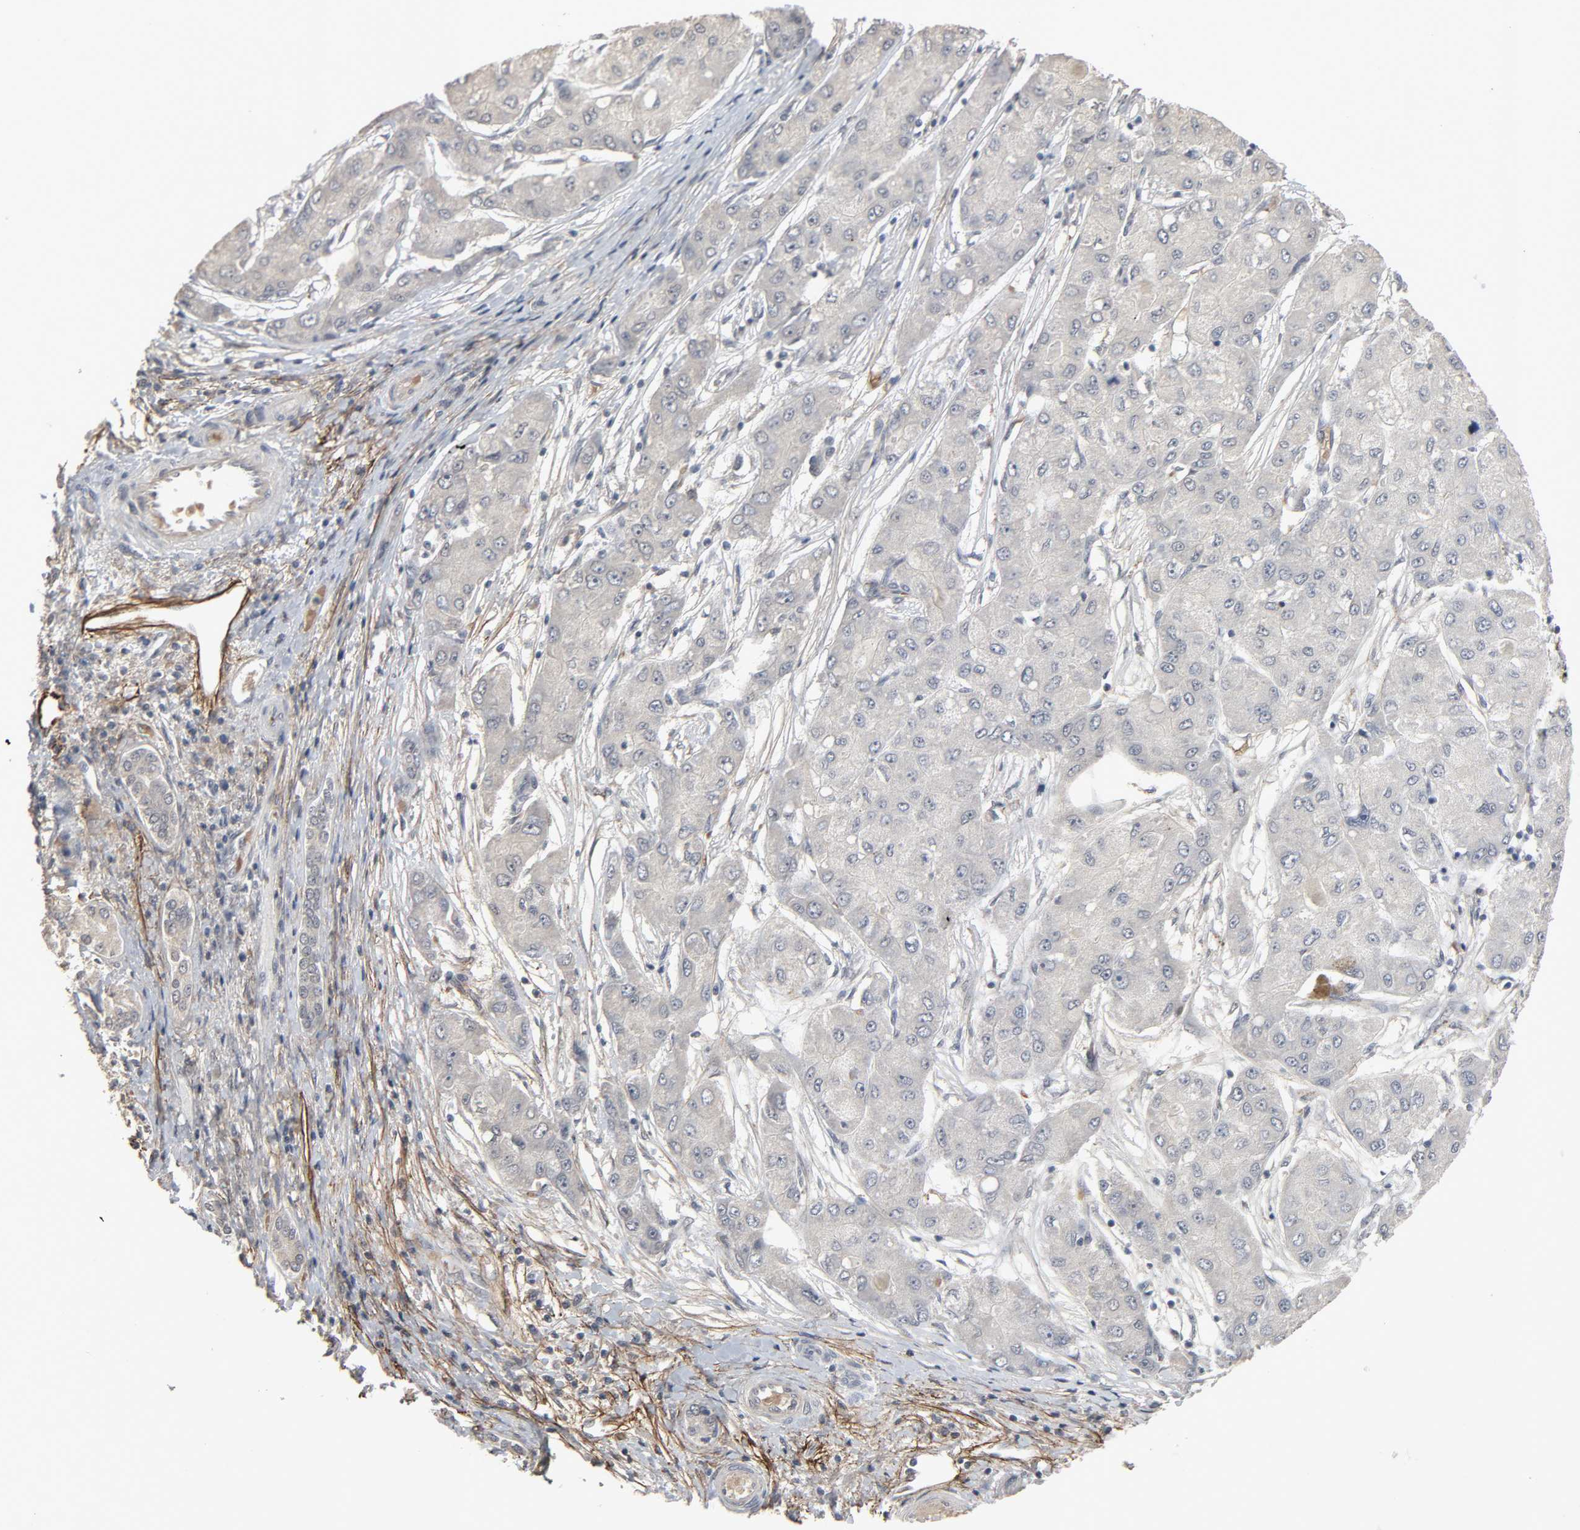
{"staining": {"intensity": "negative", "quantity": "none", "location": "none"}, "tissue": "liver cancer", "cell_type": "Tumor cells", "image_type": "cancer", "snomed": [{"axis": "morphology", "description": "Carcinoma, Hepatocellular, NOS"}, {"axis": "topography", "description": "Liver"}], "caption": "High power microscopy histopathology image of an immunohistochemistry (IHC) histopathology image of liver cancer, revealing no significant positivity in tumor cells.", "gene": "ZNF222", "patient": {"sex": "male", "age": 80}}